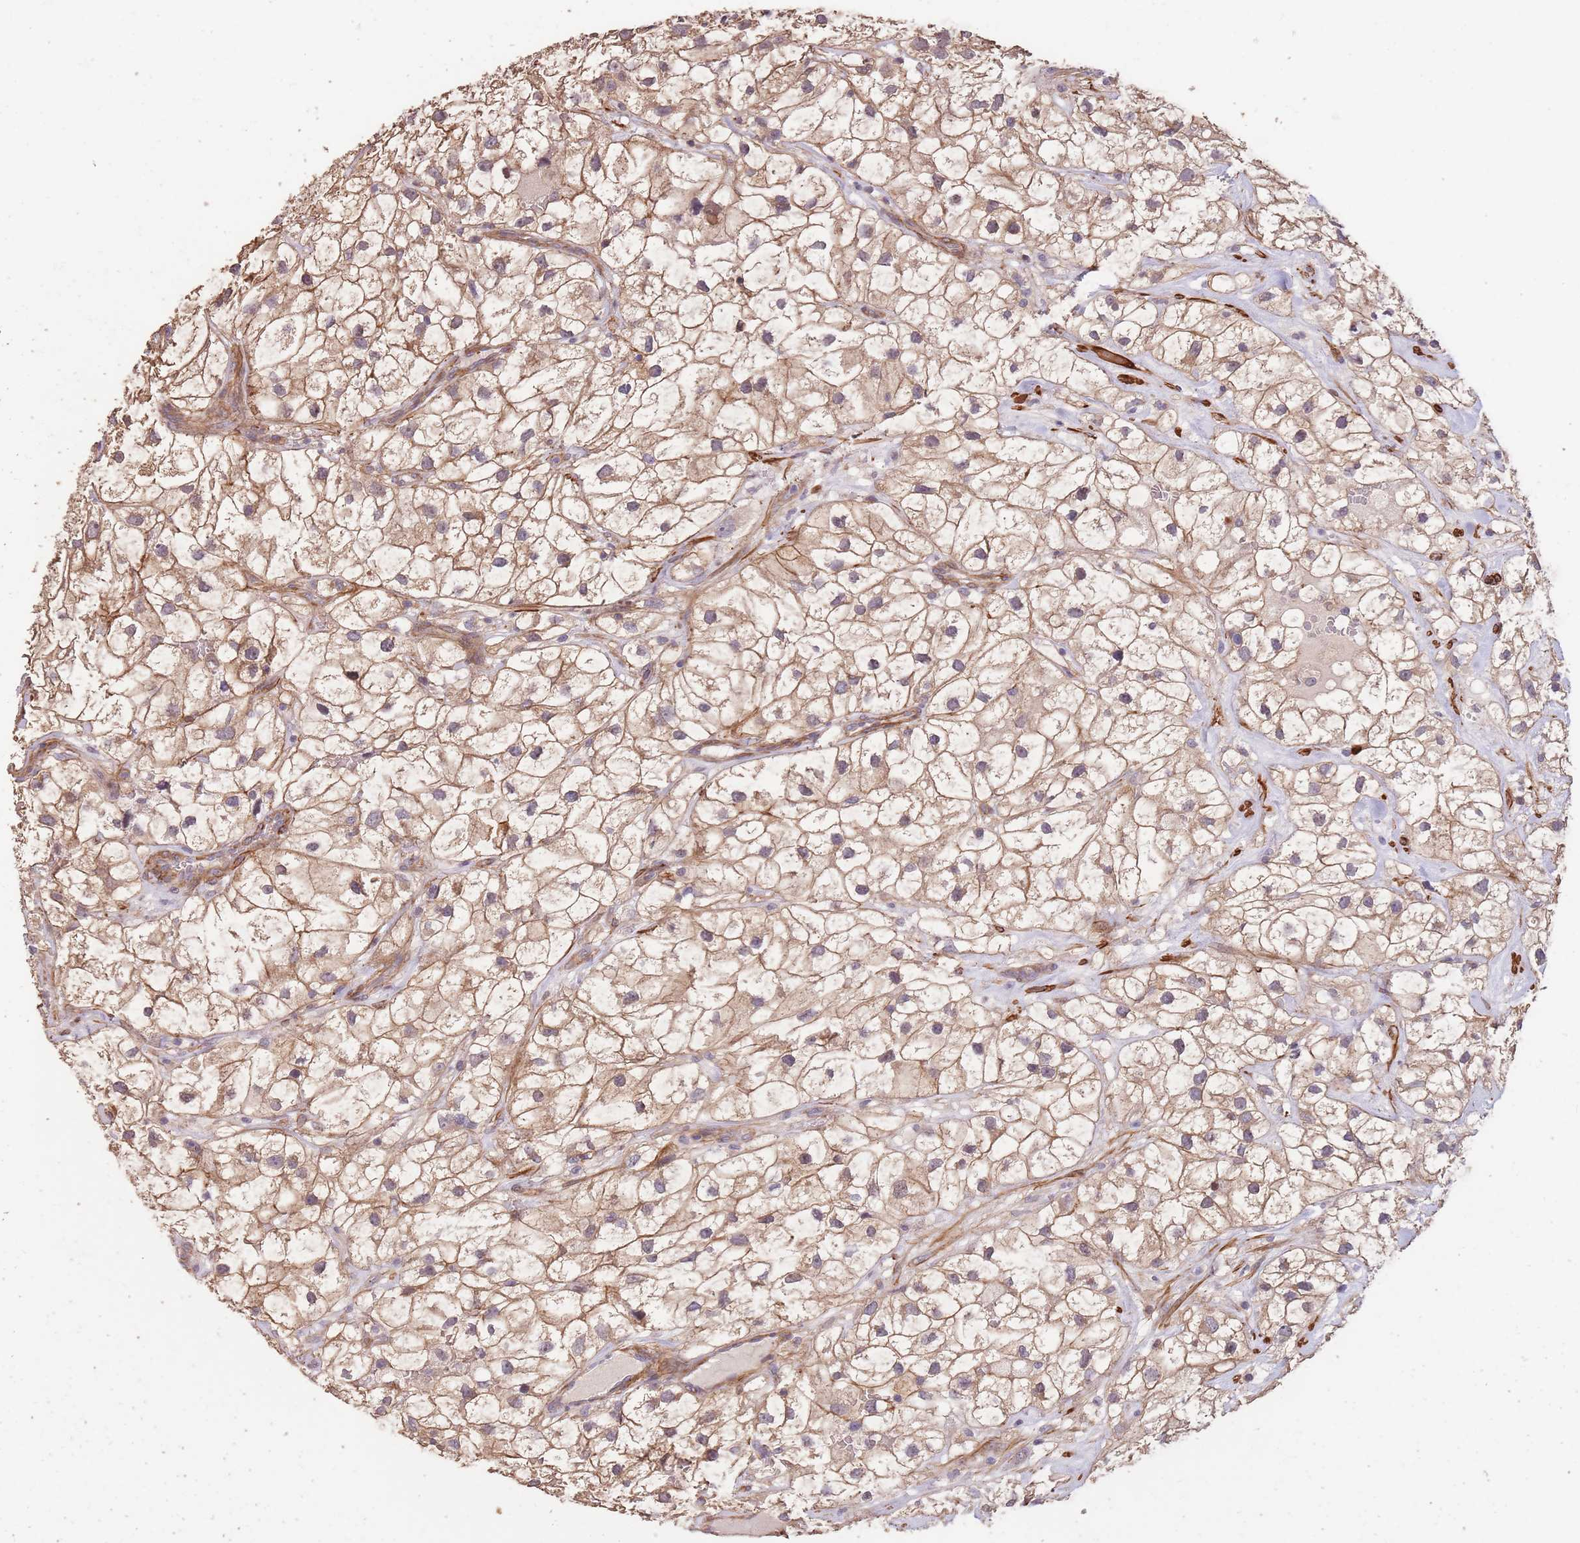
{"staining": {"intensity": "weak", "quantity": ">75%", "location": "cytoplasmic/membranous"}, "tissue": "renal cancer", "cell_type": "Tumor cells", "image_type": "cancer", "snomed": [{"axis": "morphology", "description": "Adenocarcinoma, NOS"}, {"axis": "topography", "description": "Kidney"}], "caption": "Tumor cells show low levels of weak cytoplasmic/membranous expression in about >75% of cells in human renal adenocarcinoma.", "gene": "NLRC4", "patient": {"sex": "male", "age": 59}}